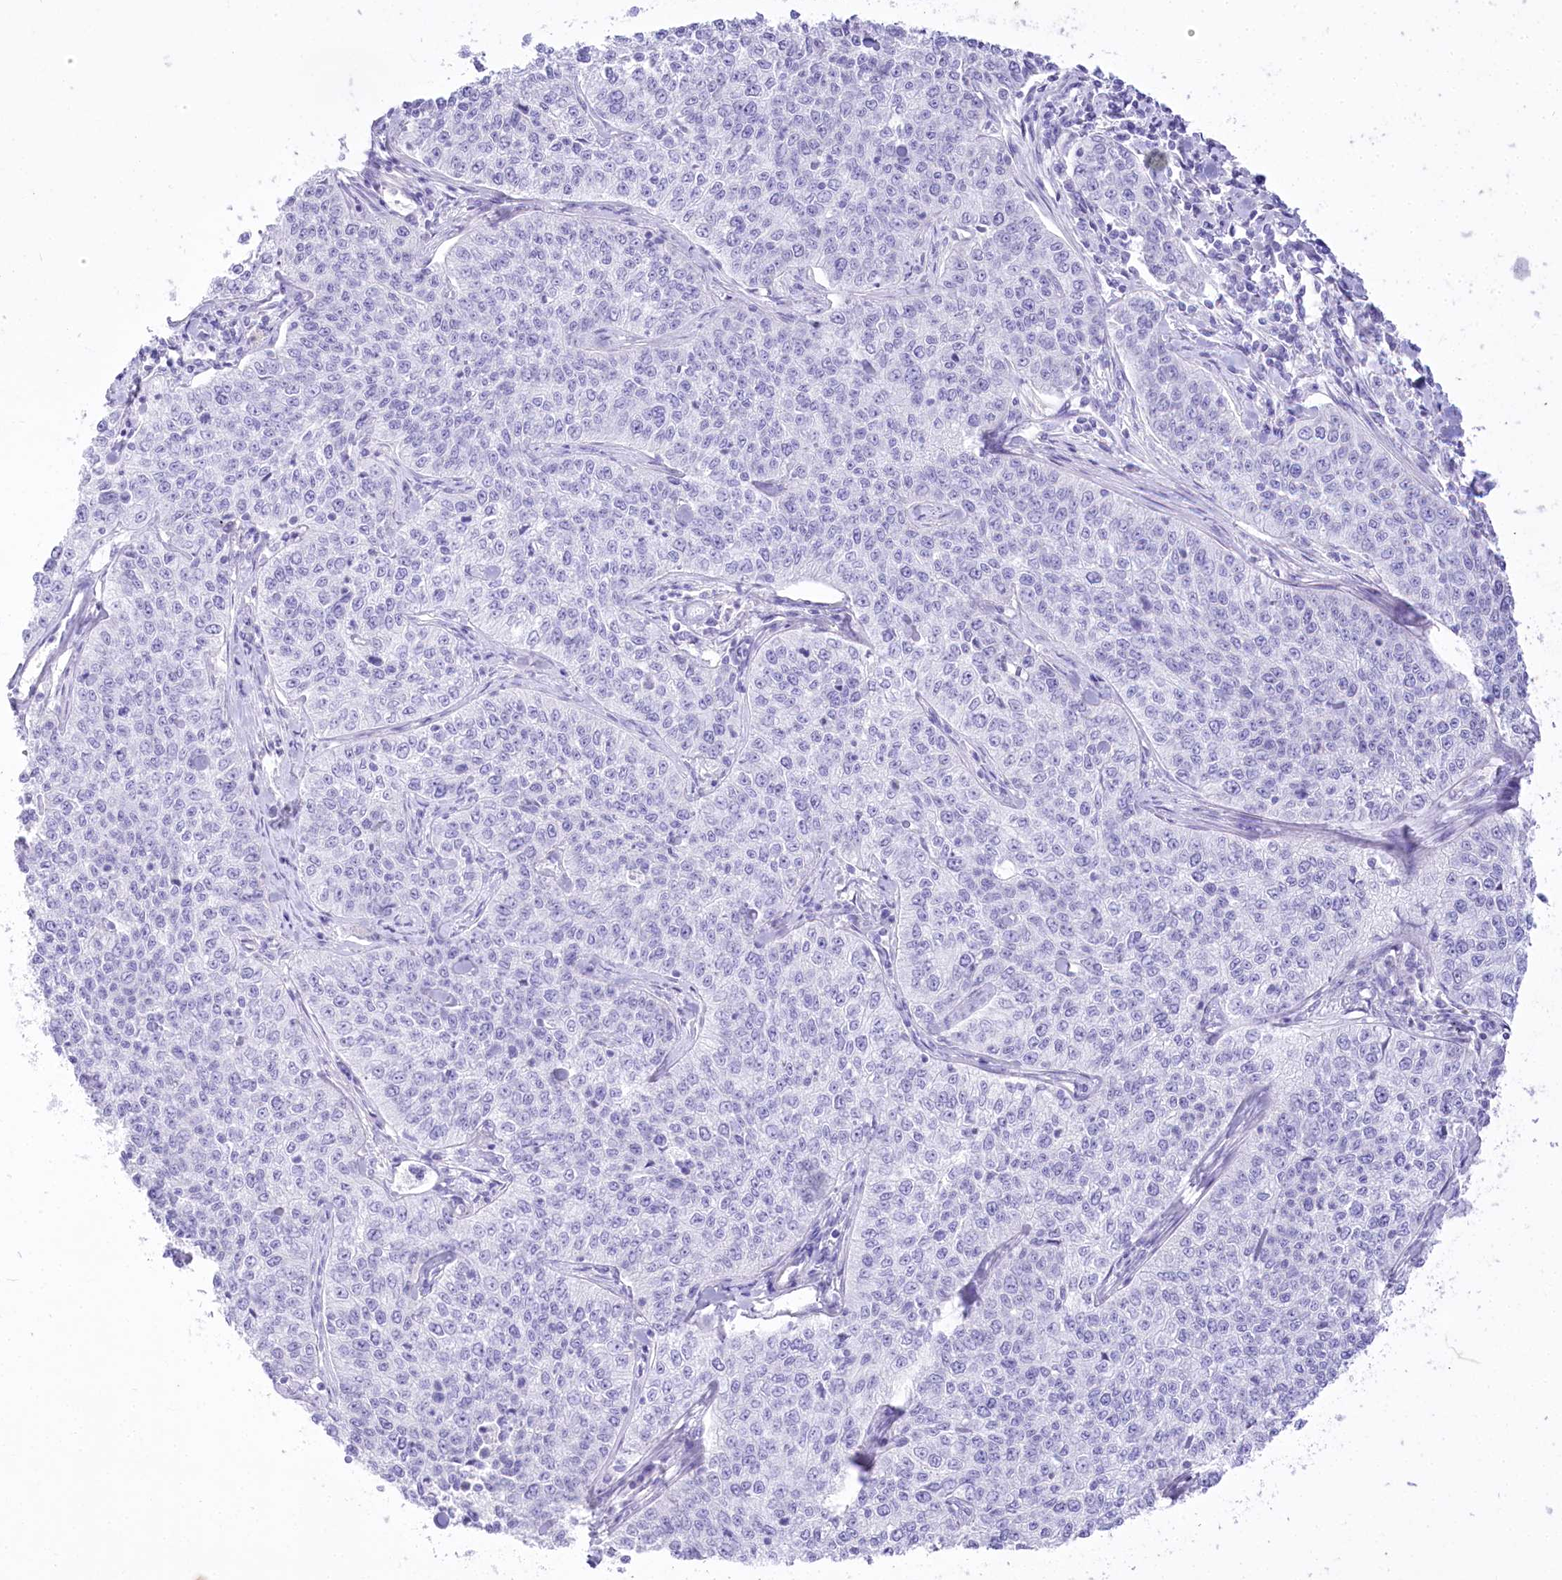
{"staining": {"intensity": "negative", "quantity": "none", "location": "none"}, "tissue": "cervical cancer", "cell_type": "Tumor cells", "image_type": "cancer", "snomed": [{"axis": "morphology", "description": "Squamous cell carcinoma, NOS"}, {"axis": "topography", "description": "Cervix"}], "caption": "Human cervical cancer stained for a protein using IHC demonstrates no staining in tumor cells.", "gene": "PBLD", "patient": {"sex": "female", "age": 35}}